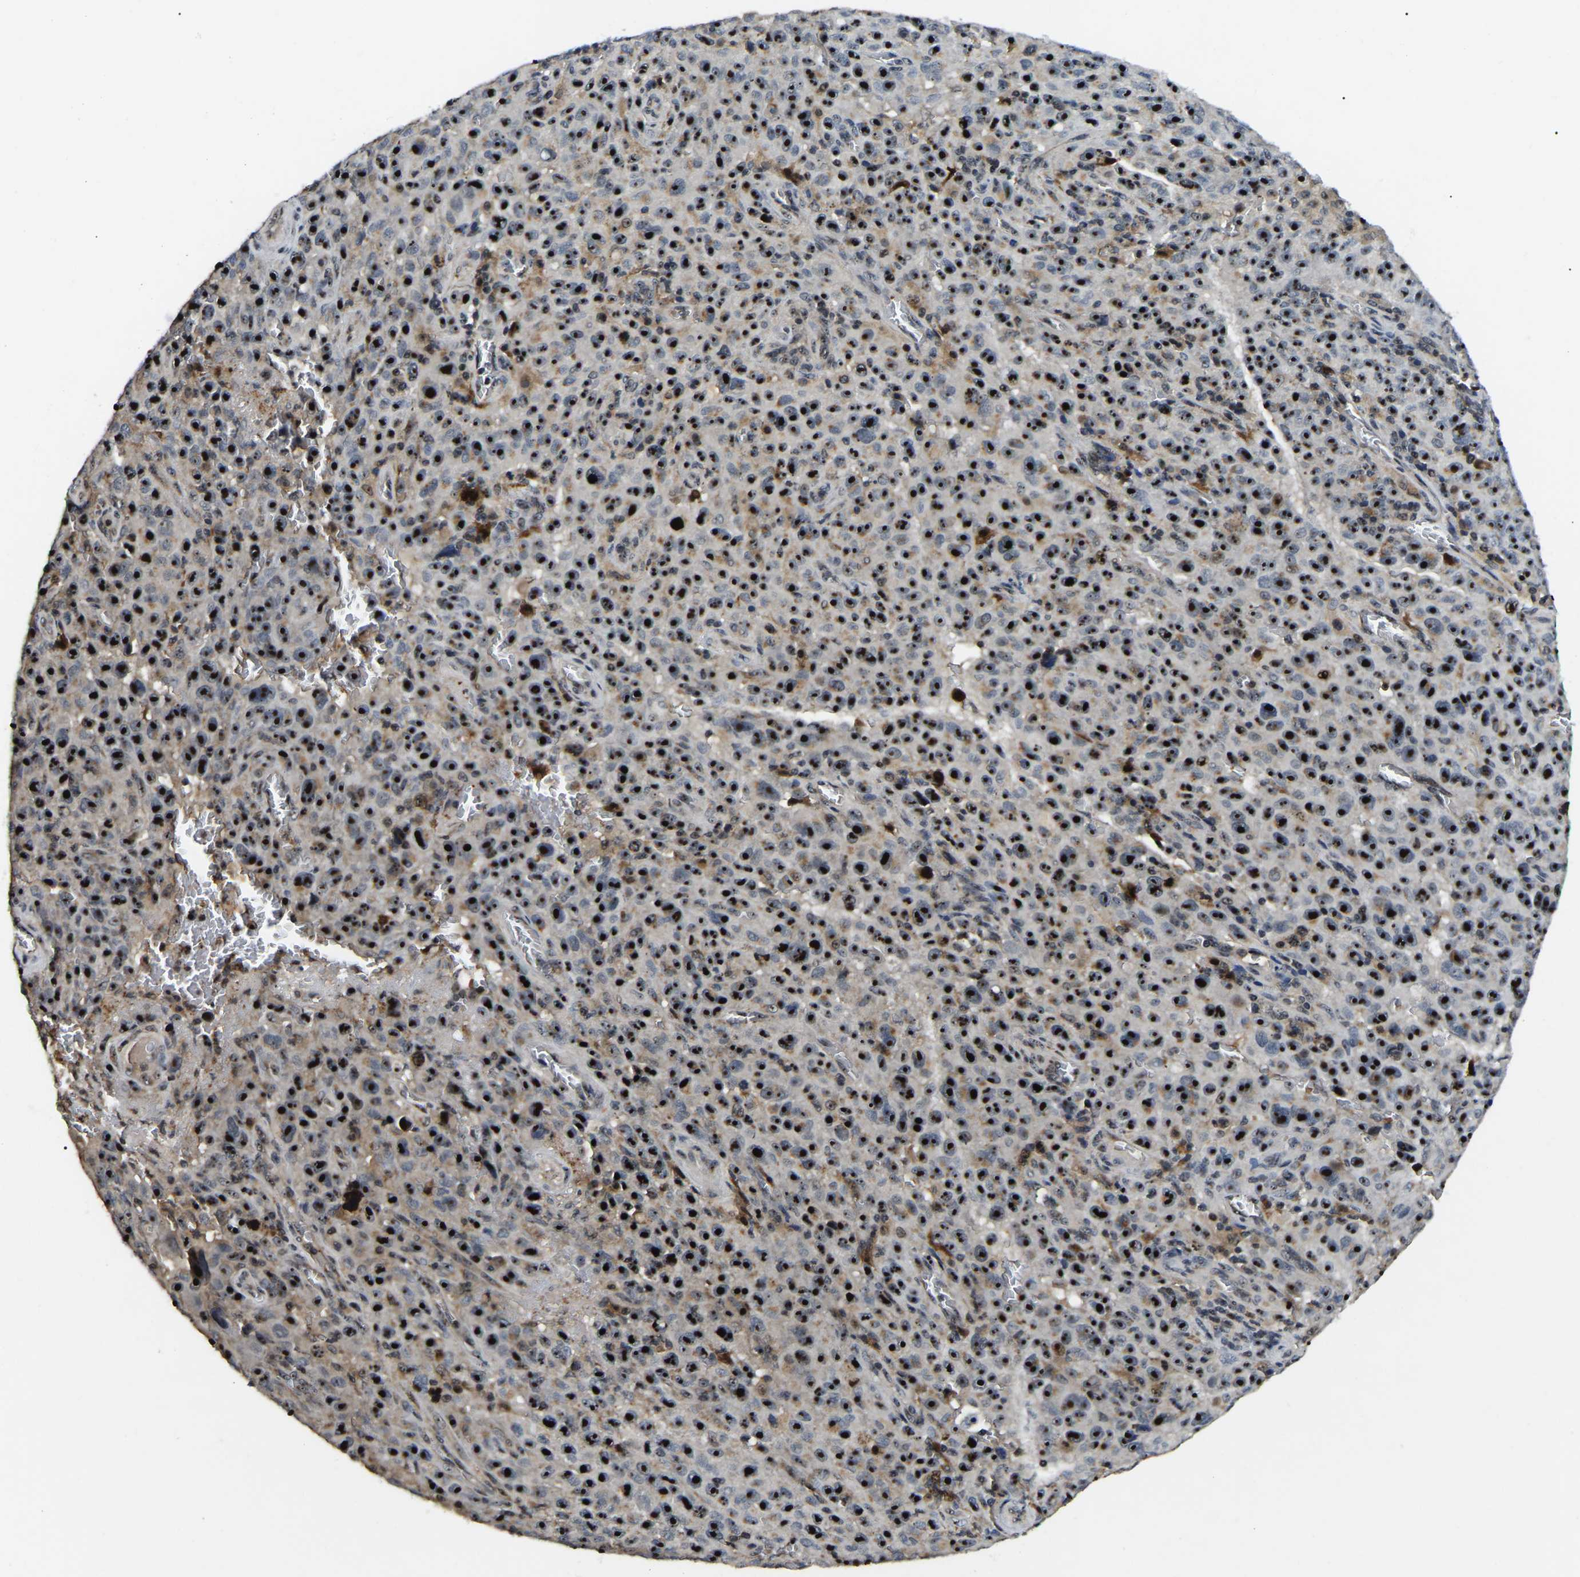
{"staining": {"intensity": "strong", "quantity": ">75%", "location": "nuclear"}, "tissue": "melanoma", "cell_type": "Tumor cells", "image_type": "cancer", "snomed": [{"axis": "morphology", "description": "Malignant melanoma, NOS"}, {"axis": "topography", "description": "Skin"}], "caption": "Brown immunohistochemical staining in human malignant melanoma demonstrates strong nuclear staining in approximately >75% of tumor cells.", "gene": "RBM28", "patient": {"sex": "female", "age": 82}}